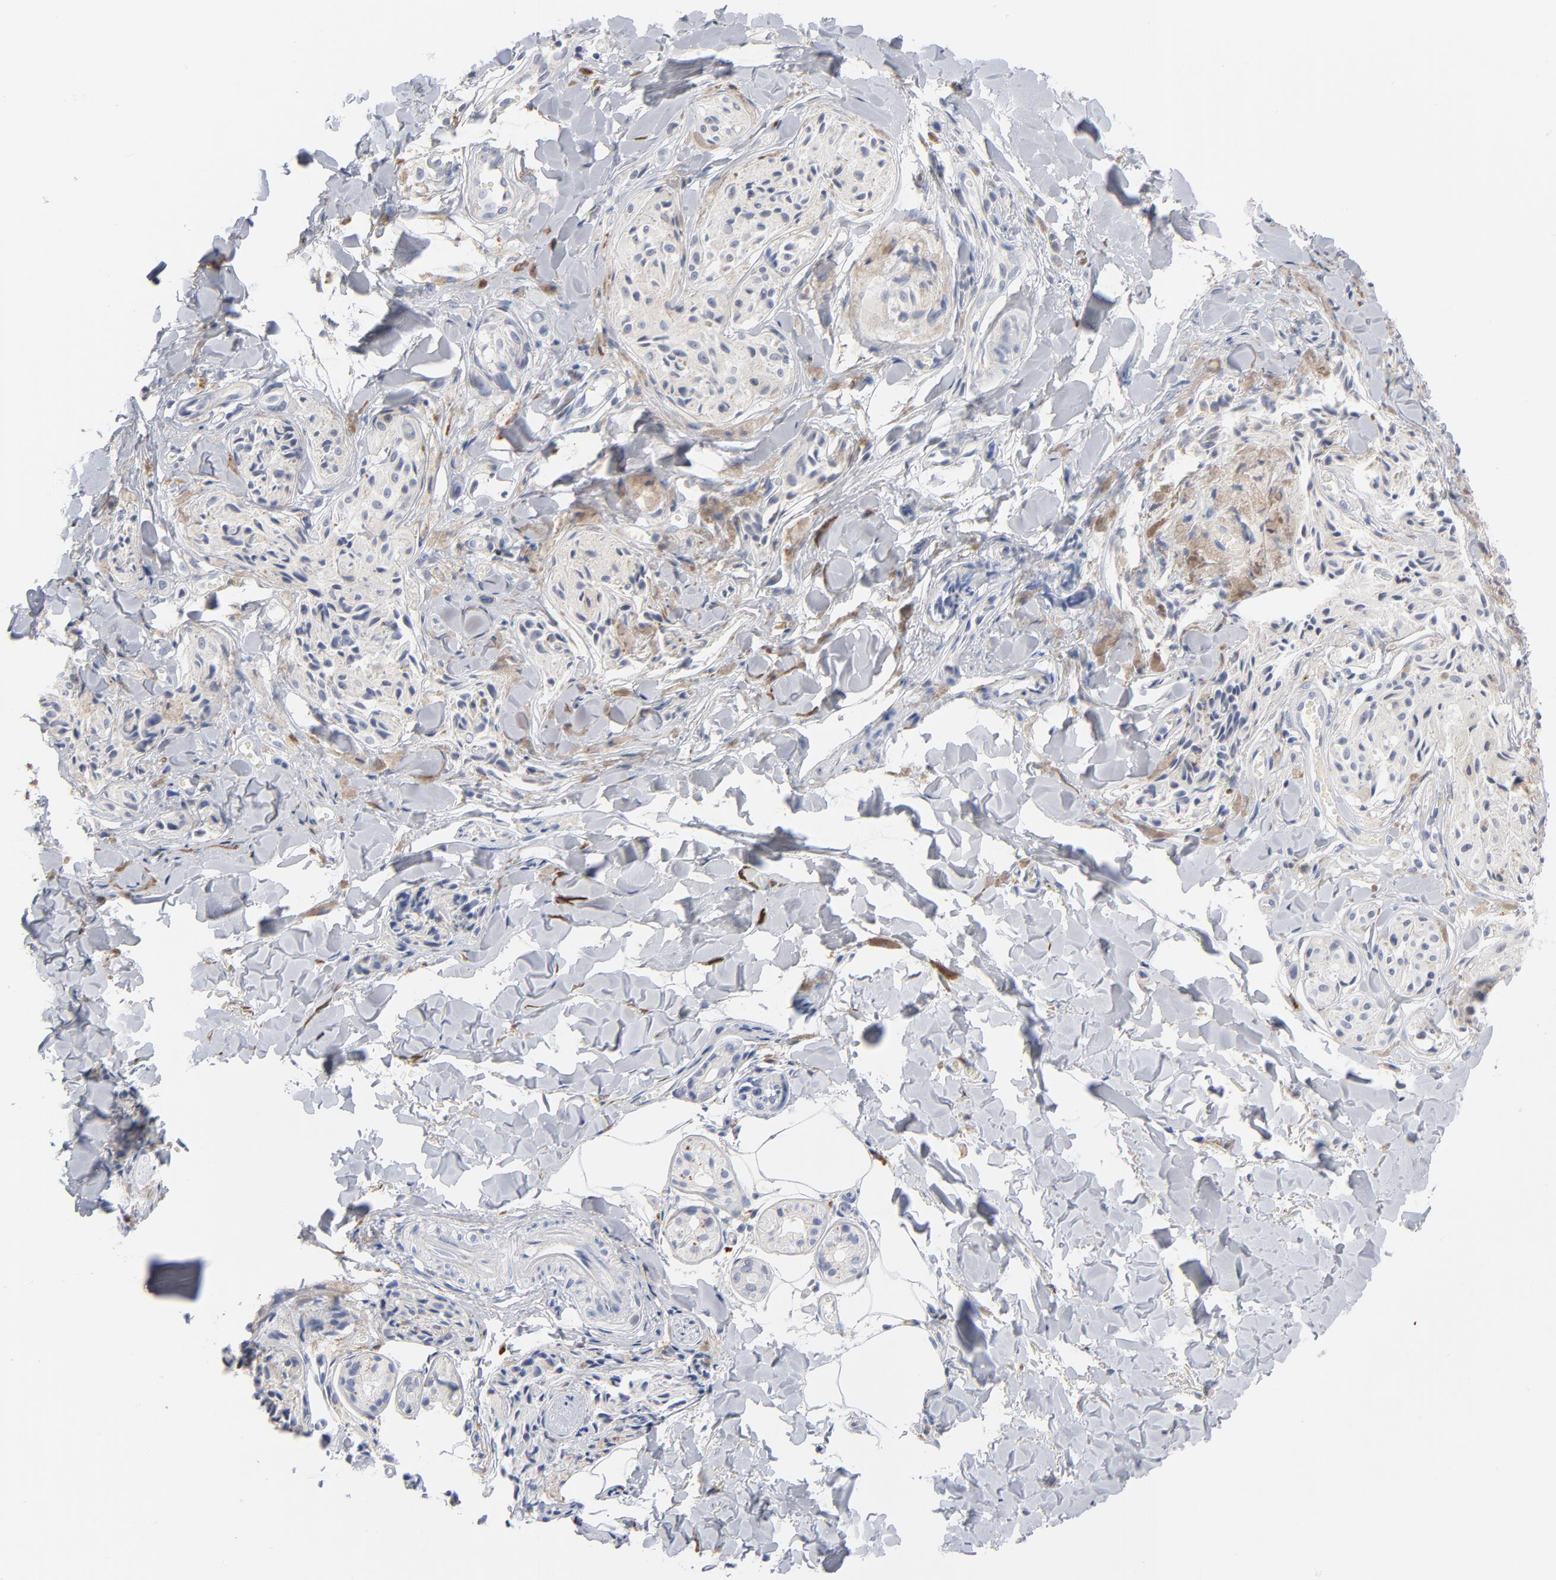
{"staining": {"intensity": "negative", "quantity": "none", "location": "none"}, "tissue": "melanoma", "cell_type": "Tumor cells", "image_type": "cancer", "snomed": [{"axis": "morphology", "description": "Malignant melanoma, Metastatic site"}, {"axis": "topography", "description": "Skin"}], "caption": "Melanoma was stained to show a protein in brown. There is no significant expression in tumor cells.", "gene": "LTBP2", "patient": {"sex": "female", "age": 66}}